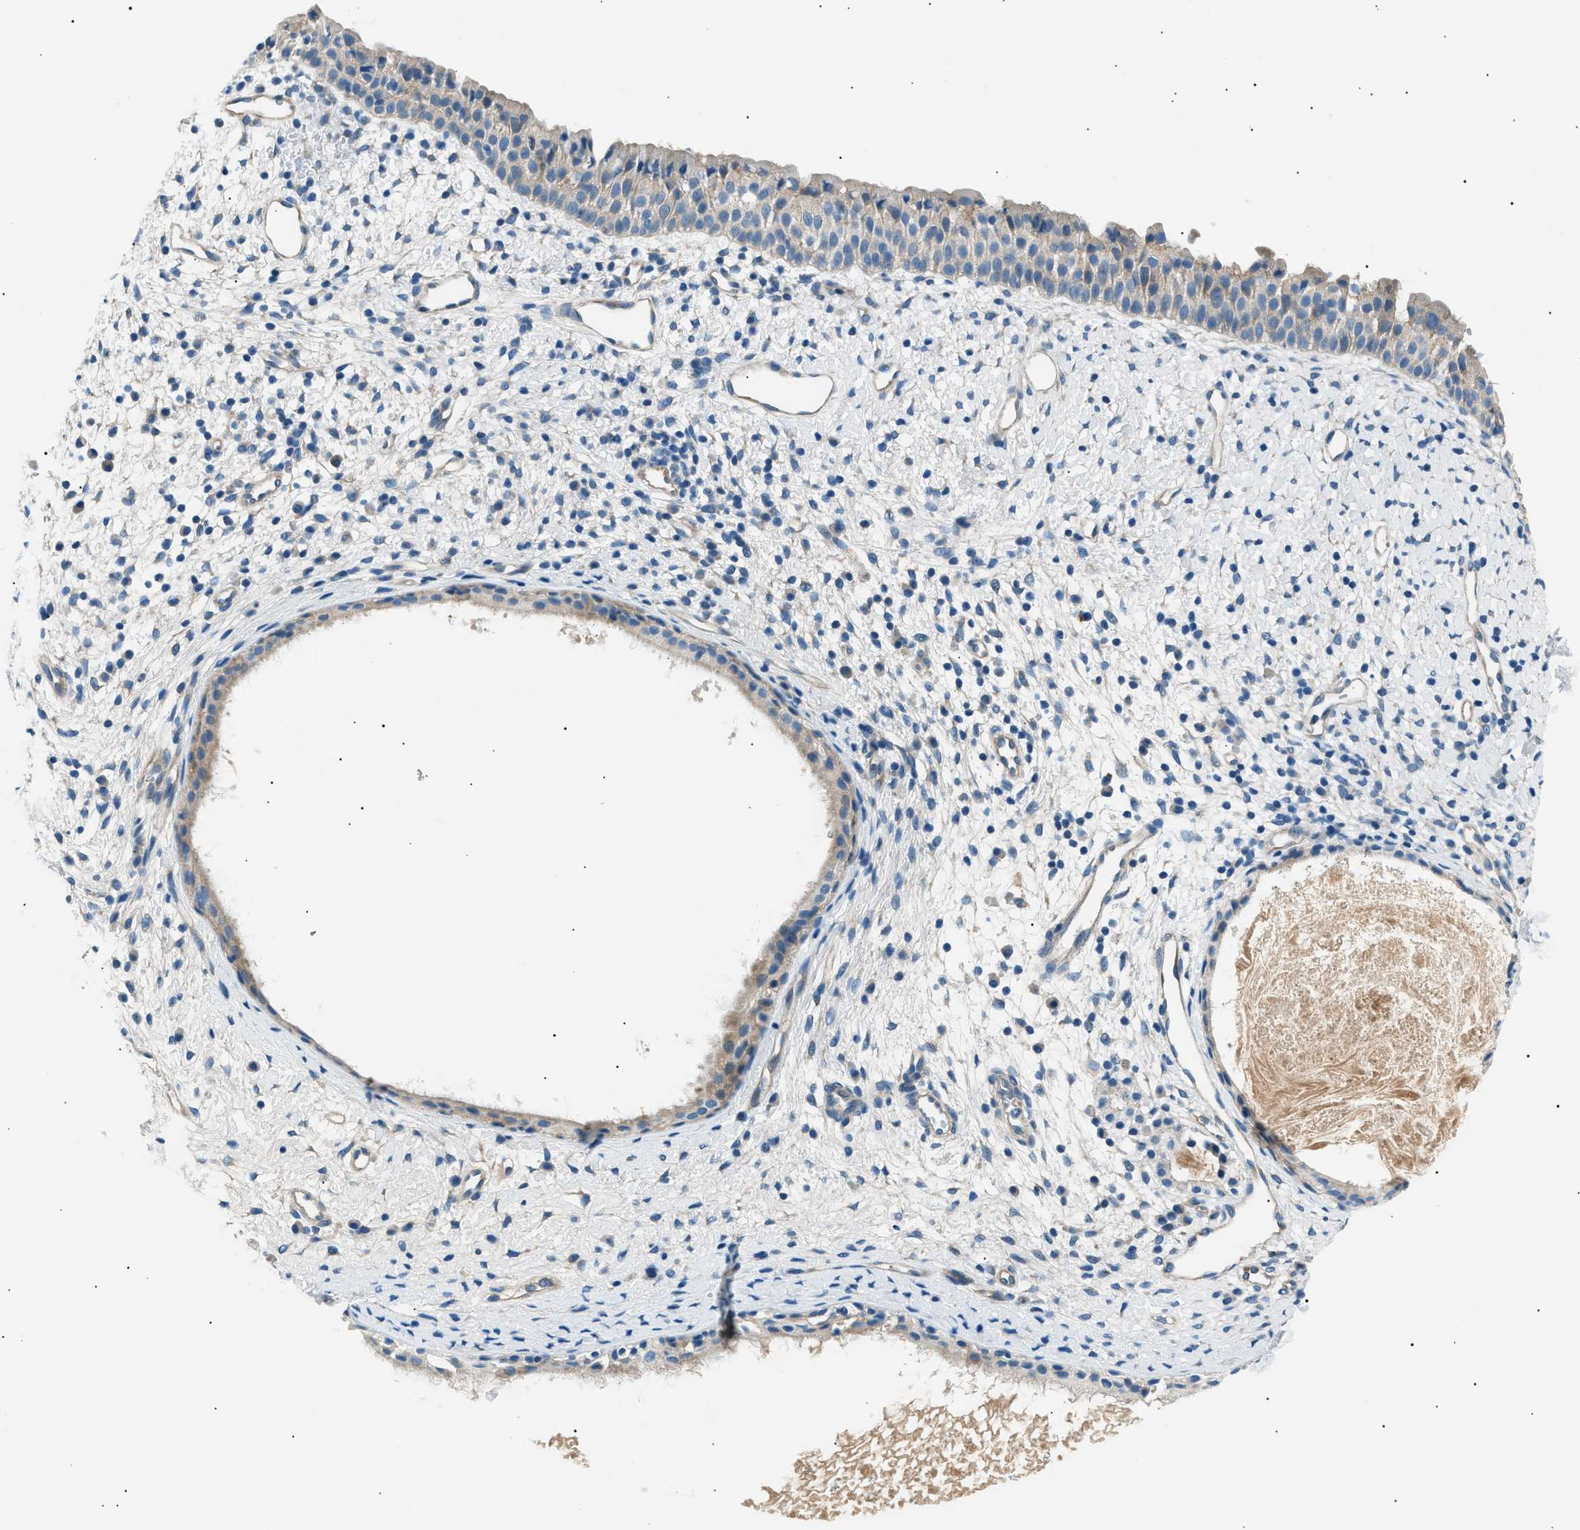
{"staining": {"intensity": "weak", "quantity": "25%-75%", "location": "cytoplasmic/membranous"}, "tissue": "nasopharynx", "cell_type": "Respiratory epithelial cells", "image_type": "normal", "snomed": [{"axis": "morphology", "description": "Normal tissue, NOS"}, {"axis": "topography", "description": "Nasopharynx"}], "caption": "Protein expression analysis of benign nasopharynx exhibits weak cytoplasmic/membranous expression in about 25%-75% of respiratory epithelial cells. The protein is shown in brown color, while the nuclei are stained blue.", "gene": "LRRC37B", "patient": {"sex": "male", "age": 22}}